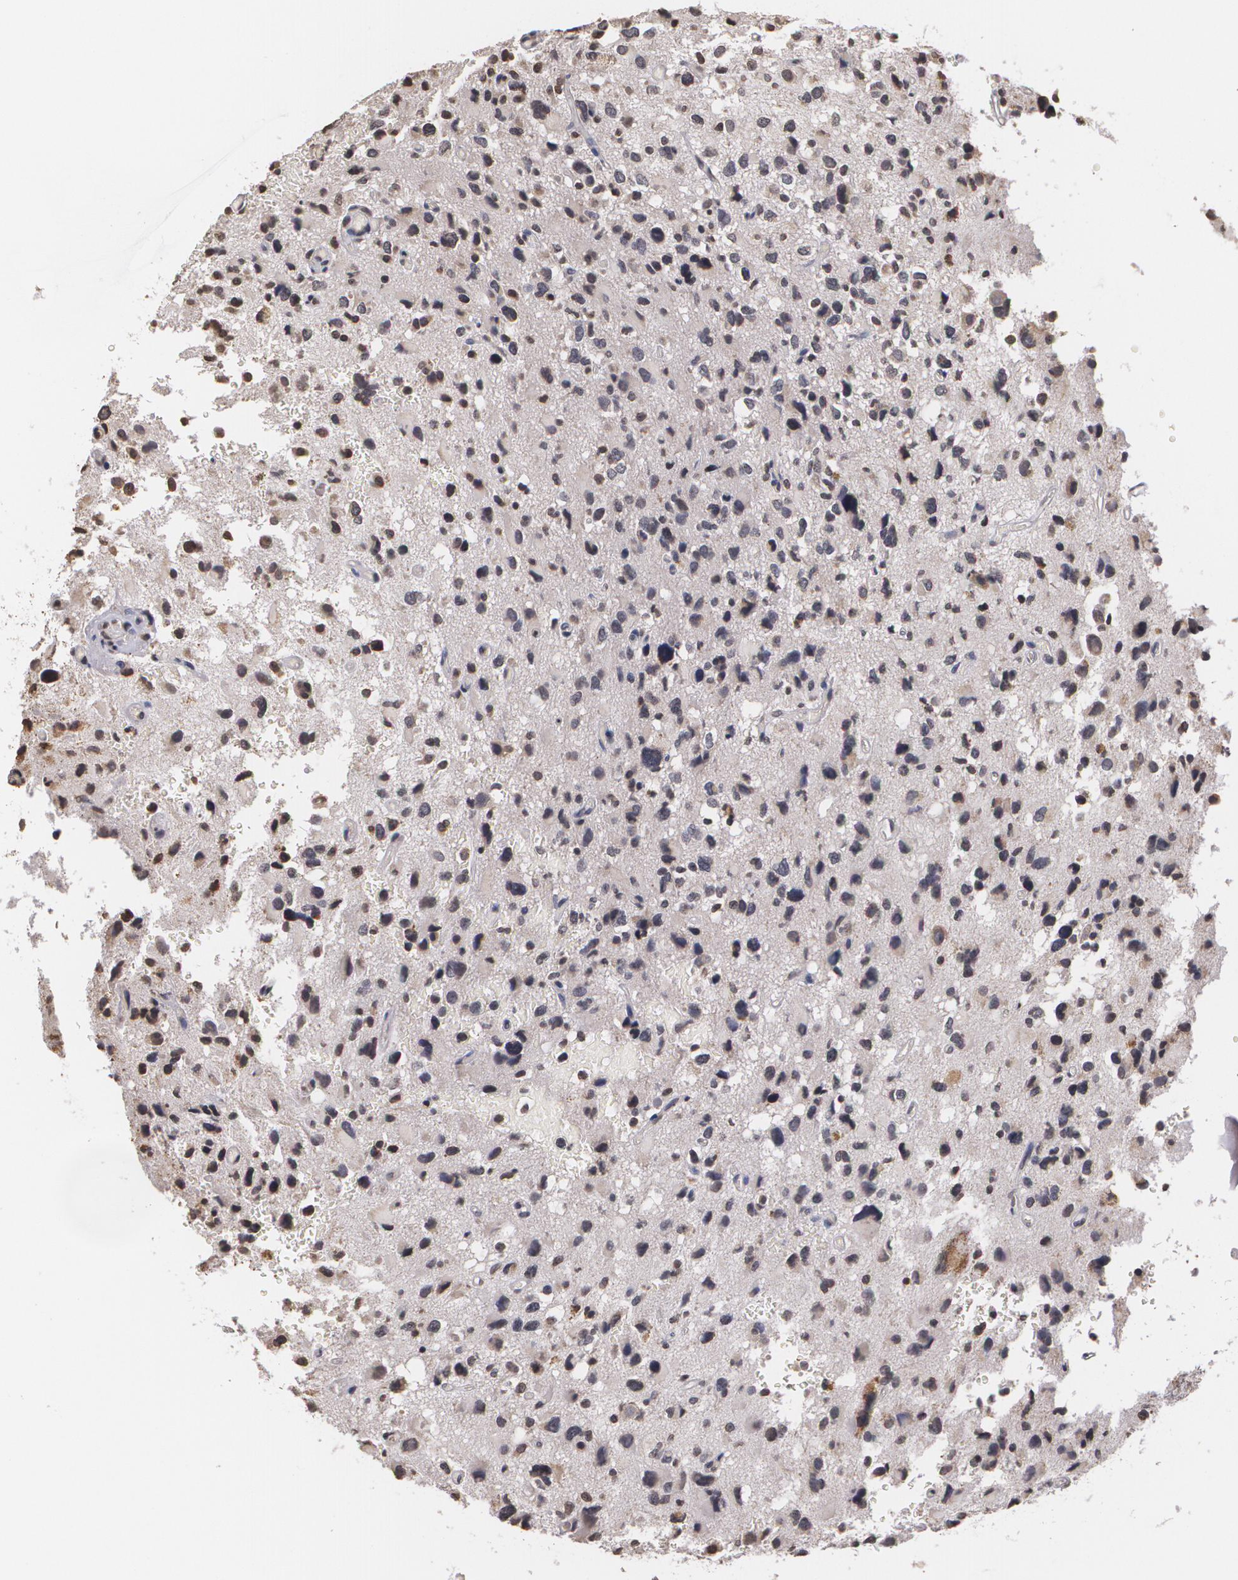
{"staining": {"intensity": "negative", "quantity": "none", "location": "none"}, "tissue": "glioma", "cell_type": "Tumor cells", "image_type": "cancer", "snomed": [{"axis": "morphology", "description": "Glioma, malignant, High grade"}, {"axis": "topography", "description": "Brain"}], "caption": "High magnification brightfield microscopy of glioma stained with DAB (3,3'-diaminobenzidine) (brown) and counterstained with hematoxylin (blue): tumor cells show no significant expression.", "gene": "THRB", "patient": {"sex": "male", "age": 69}}